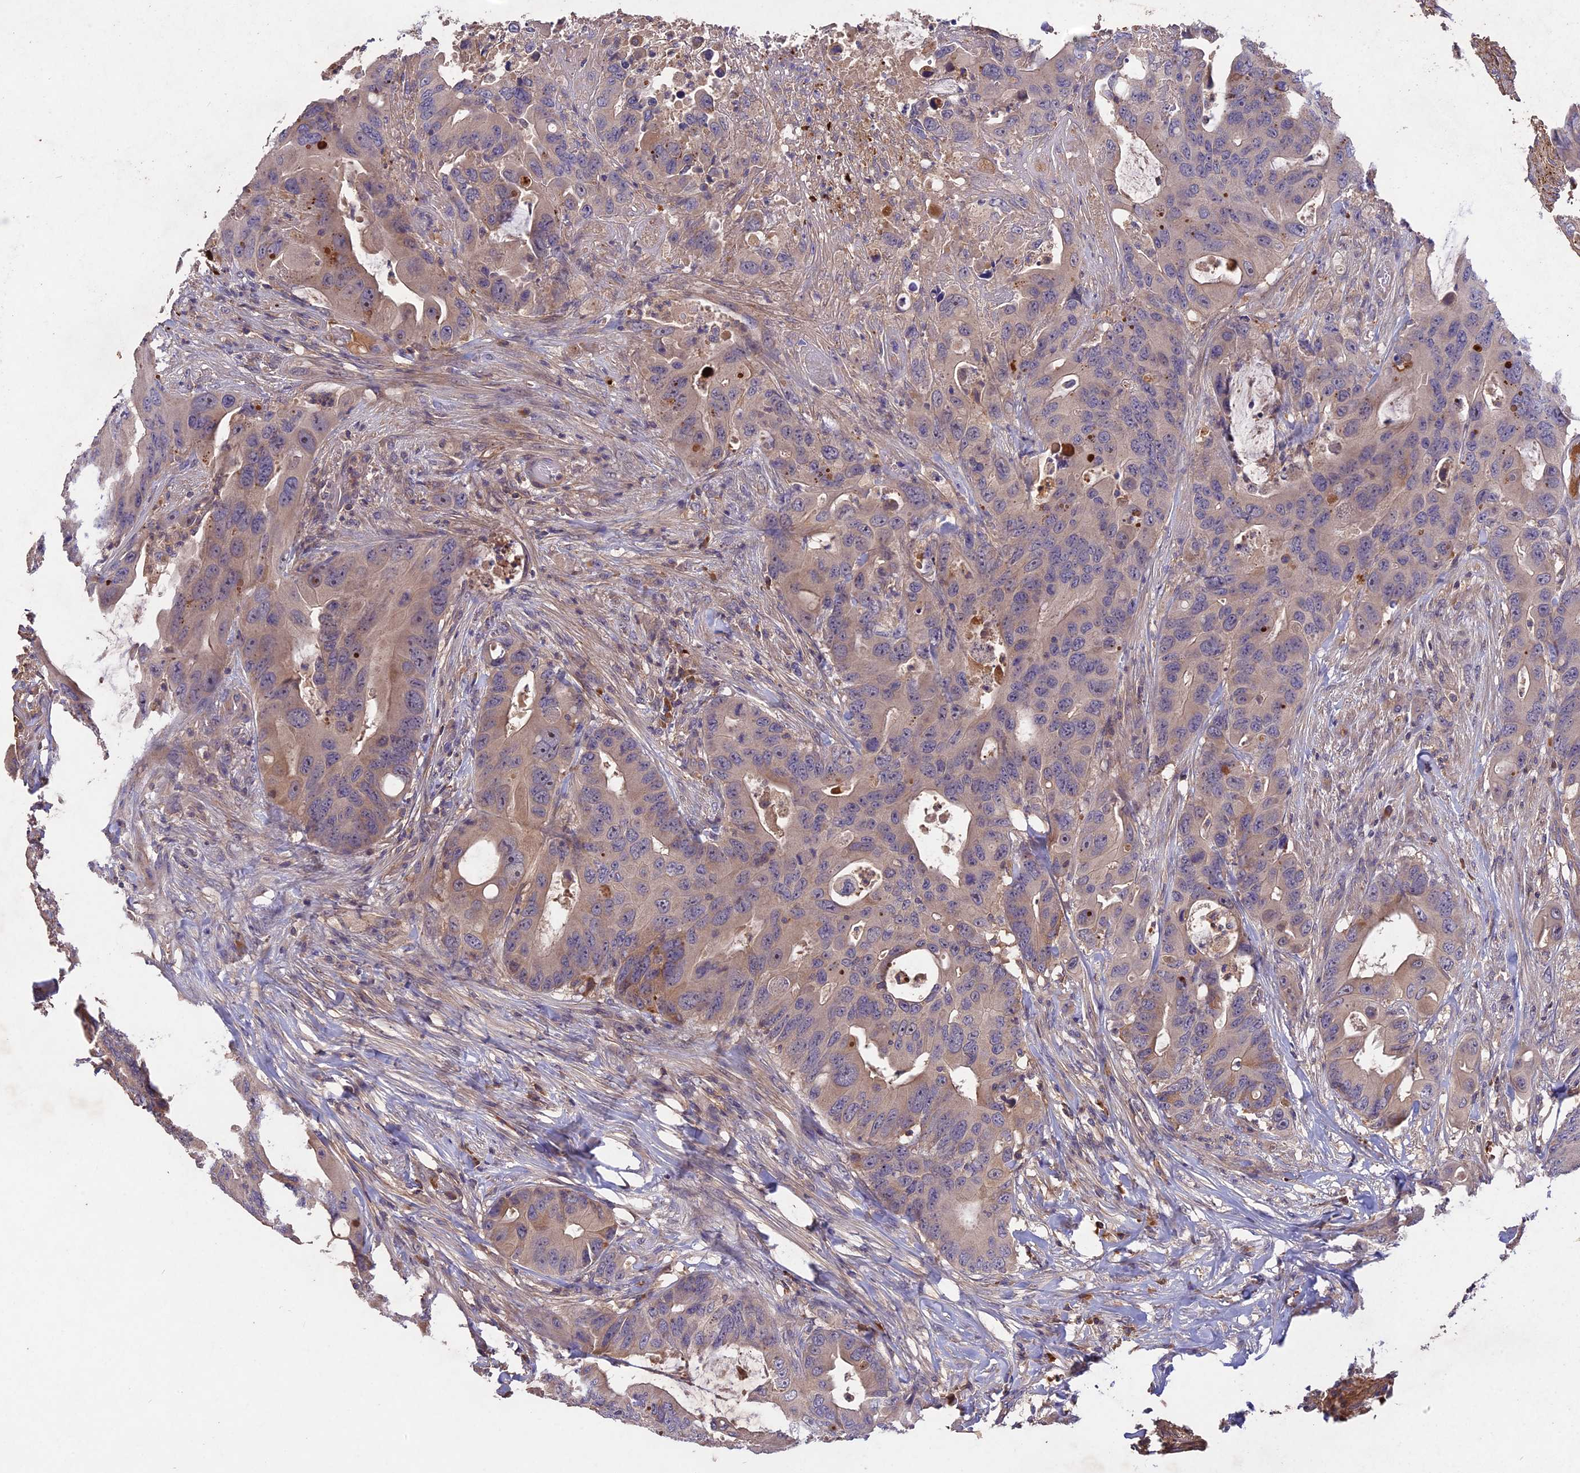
{"staining": {"intensity": "weak", "quantity": "25%-75%", "location": "cytoplasmic/membranous"}, "tissue": "colorectal cancer", "cell_type": "Tumor cells", "image_type": "cancer", "snomed": [{"axis": "morphology", "description": "Adenocarcinoma, NOS"}, {"axis": "topography", "description": "Colon"}], "caption": "DAB (3,3'-diaminobenzidine) immunohistochemical staining of colorectal cancer demonstrates weak cytoplasmic/membranous protein positivity in approximately 25%-75% of tumor cells.", "gene": "ADO", "patient": {"sex": "male", "age": 71}}